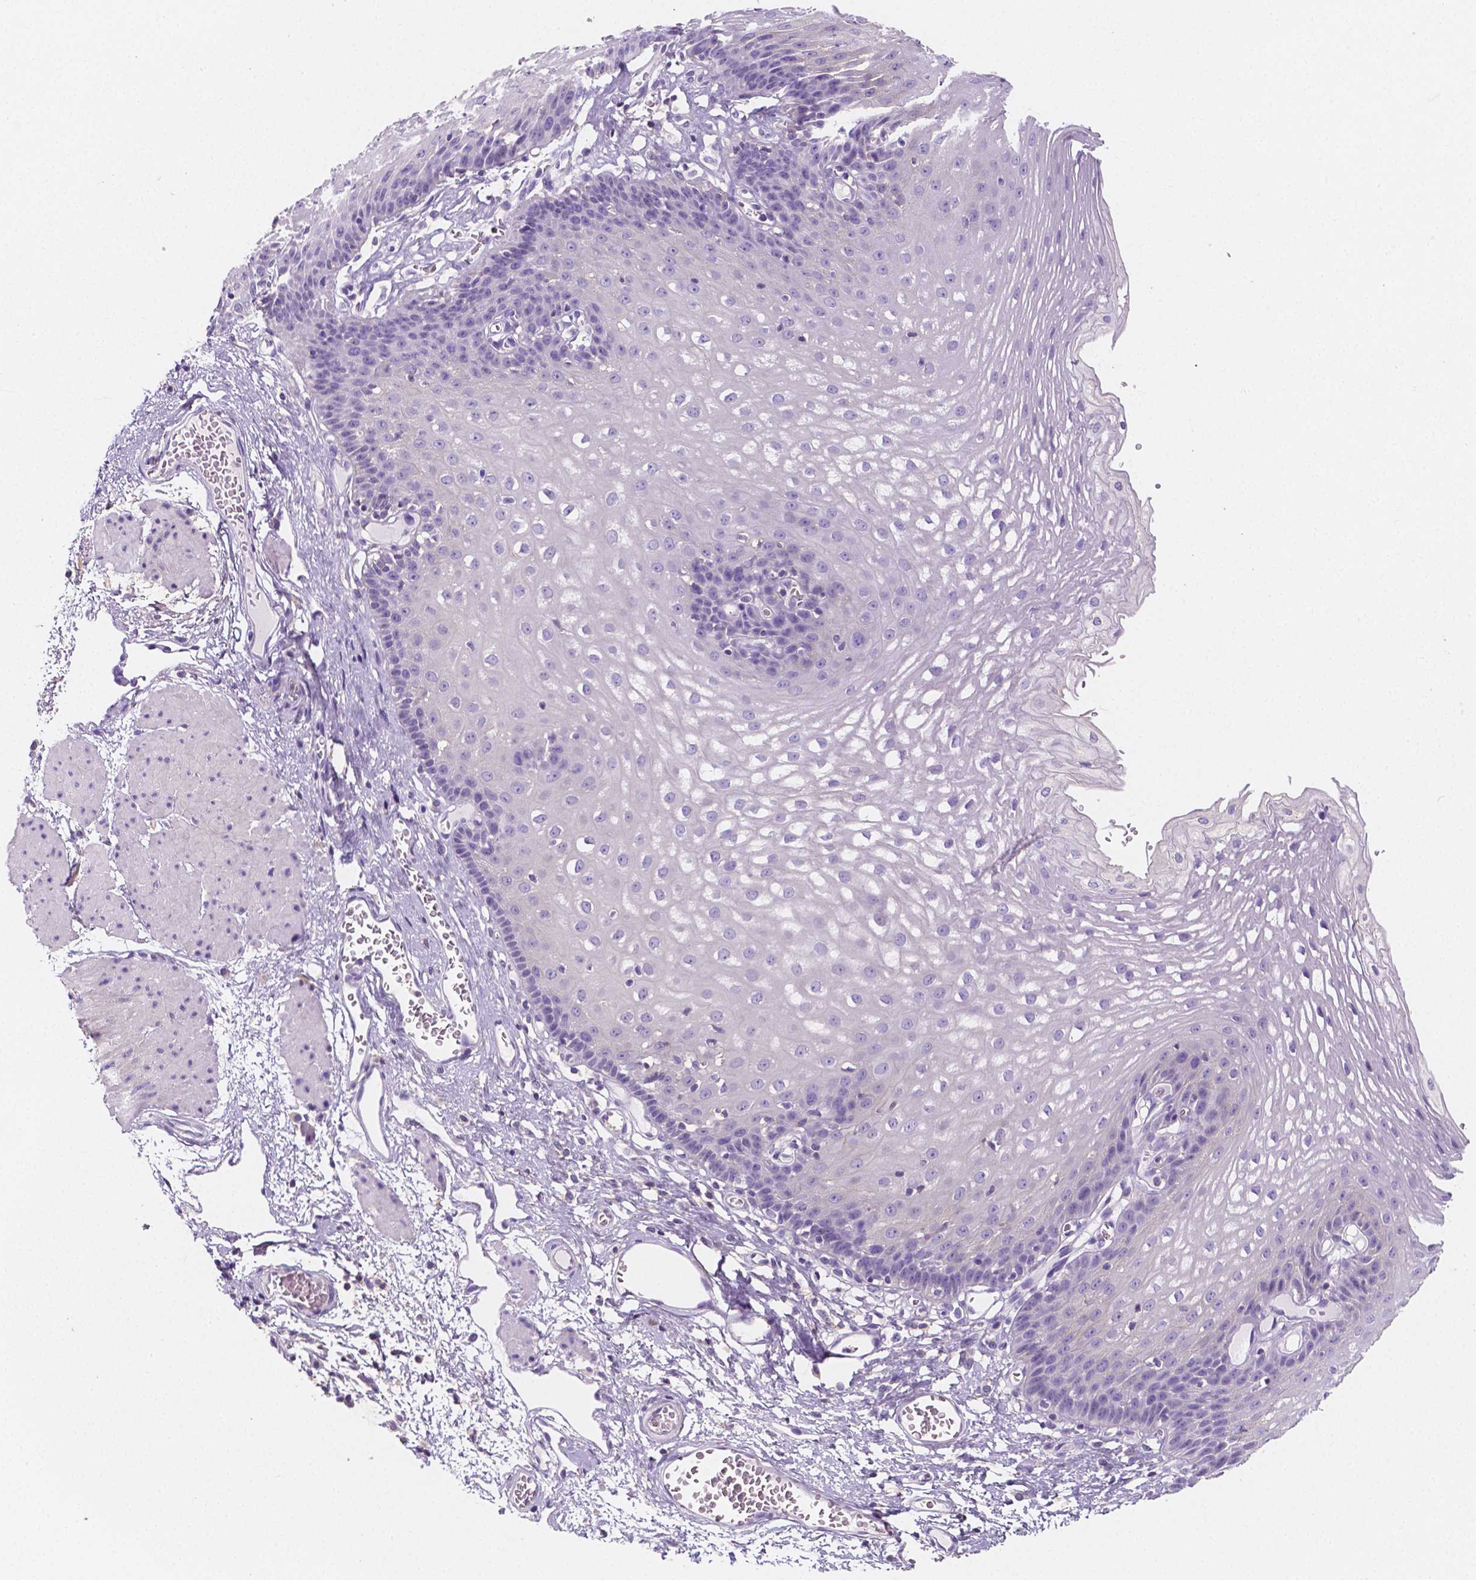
{"staining": {"intensity": "negative", "quantity": "none", "location": "none"}, "tissue": "esophagus", "cell_type": "Squamous epithelial cells", "image_type": "normal", "snomed": [{"axis": "morphology", "description": "Normal tissue, NOS"}, {"axis": "topography", "description": "Esophagus"}], "caption": "The histopathology image reveals no staining of squamous epithelial cells in unremarkable esophagus. (DAB immunohistochemistry, high magnification).", "gene": "GABRD", "patient": {"sex": "male", "age": 72}}